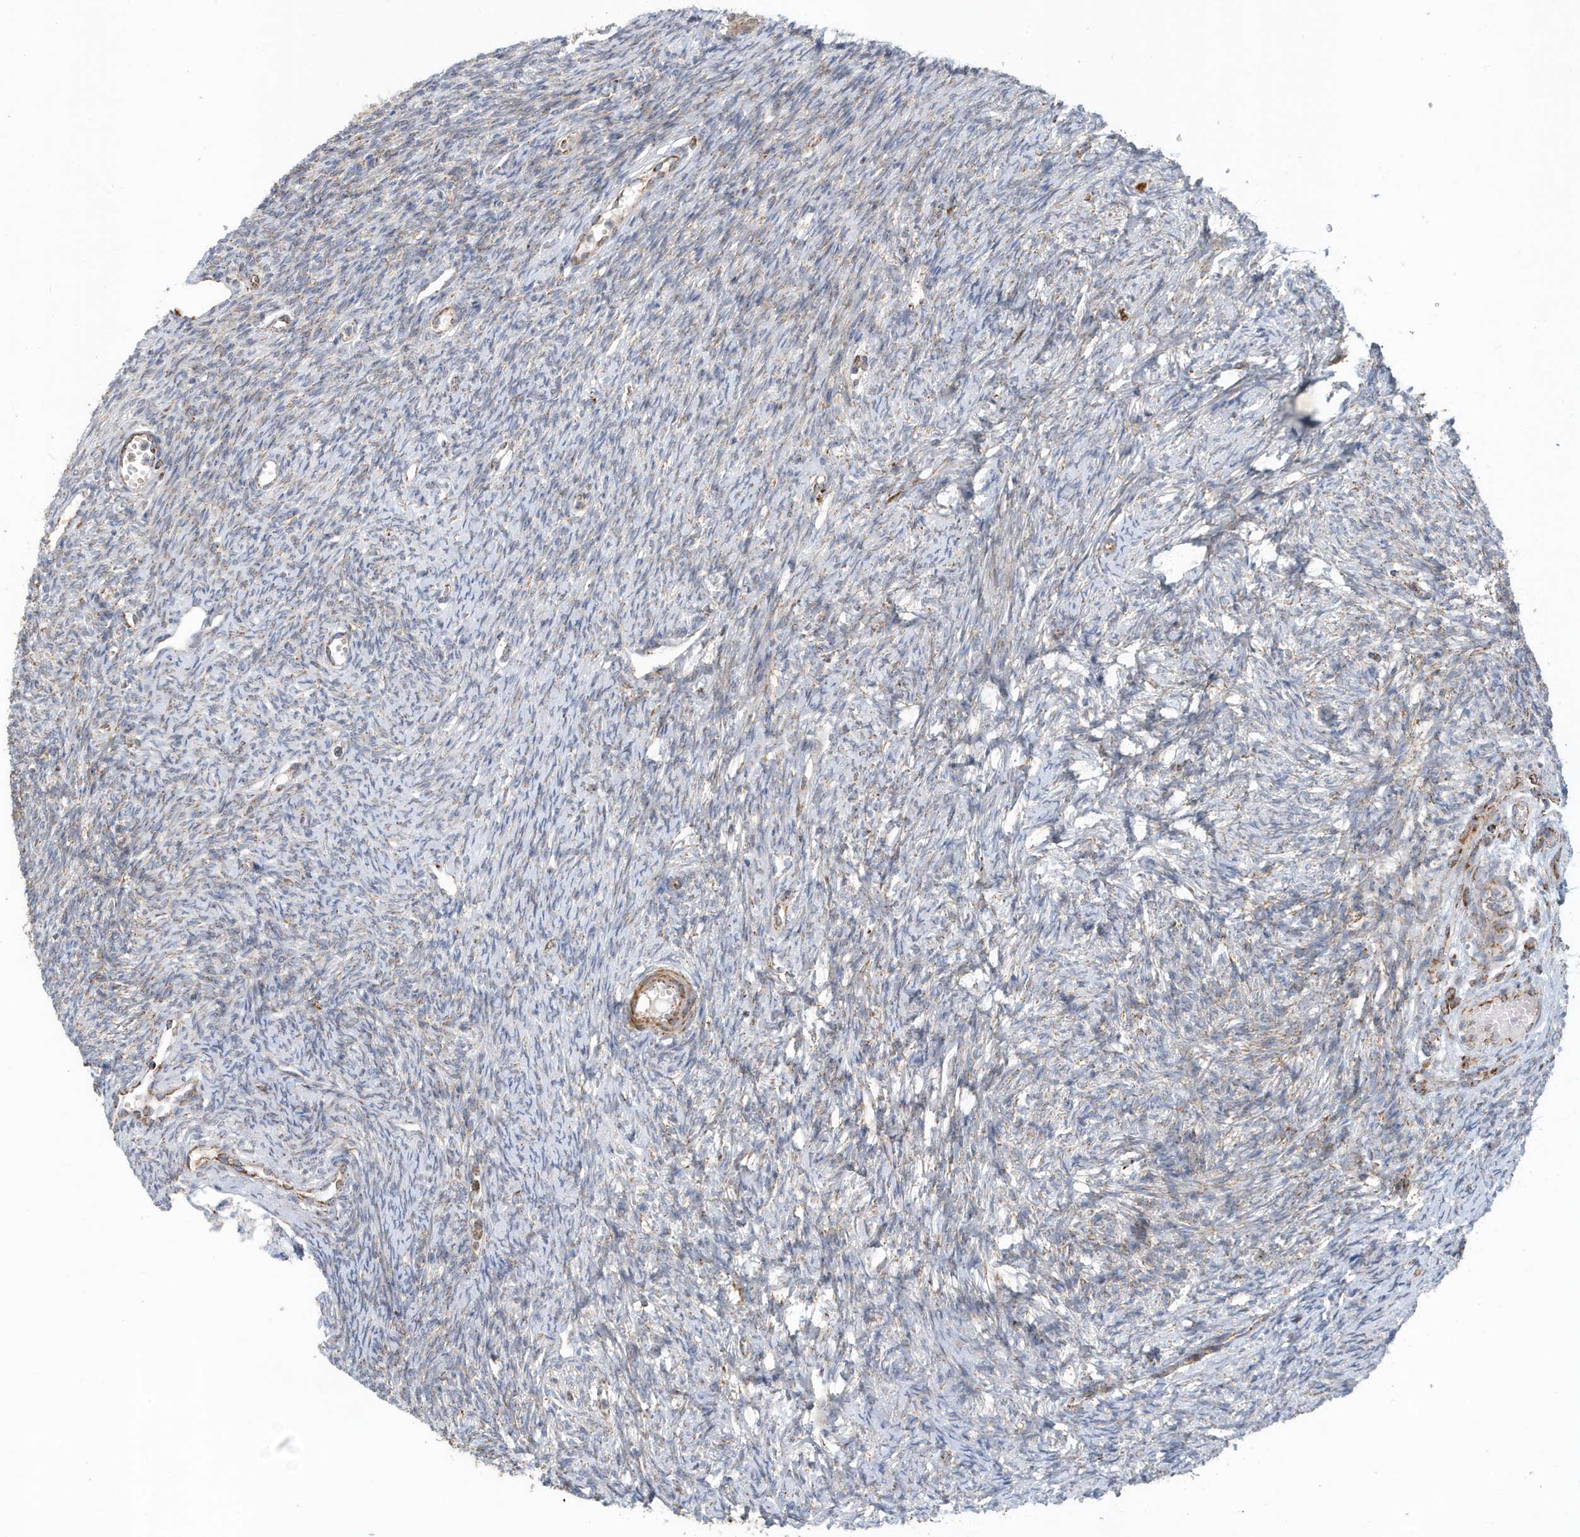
{"staining": {"intensity": "weak", "quantity": "25%-75%", "location": "cytoplasmic/membranous"}, "tissue": "ovary", "cell_type": "Ovarian stroma cells", "image_type": "normal", "snomed": [{"axis": "morphology", "description": "Normal tissue, NOS"}, {"axis": "morphology", "description": "Cyst, NOS"}, {"axis": "topography", "description": "Ovary"}], "caption": "Ovary stained for a protein demonstrates weak cytoplasmic/membranous positivity in ovarian stroma cells.", "gene": "MAN1A1", "patient": {"sex": "female", "age": 33}}